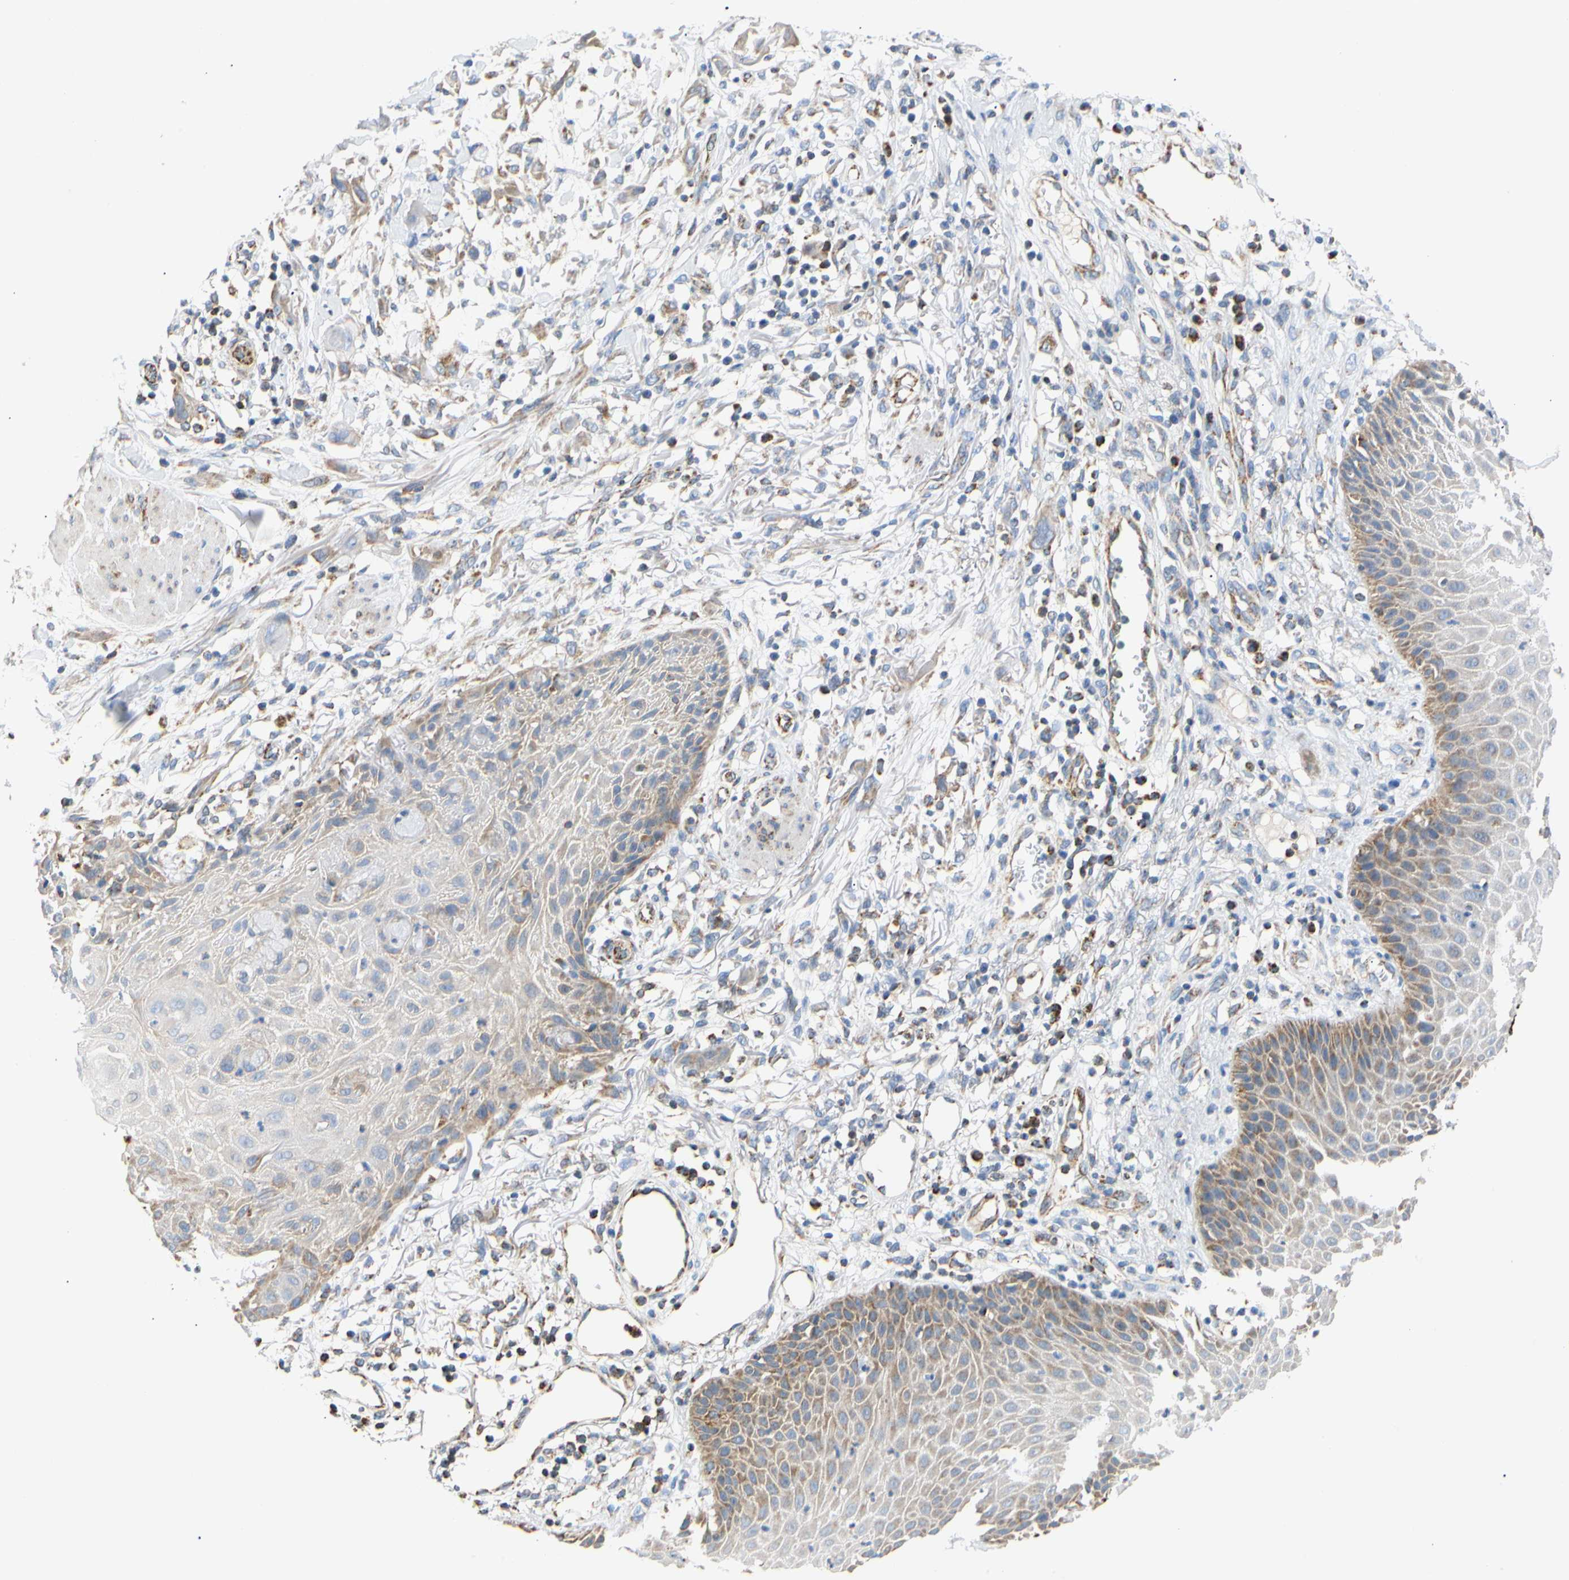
{"staining": {"intensity": "weak", "quantity": "<25%", "location": "cytoplasmic/membranous"}, "tissue": "skin cancer", "cell_type": "Tumor cells", "image_type": "cancer", "snomed": [{"axis": "morphology", "description": "Normal tissue, NOS"}, {"axis": "morphology", "description": "Squamous cell carcinoma, NOS"}, {"axis": "topography", "description": "Skin"}], "caption": "A high-resolution histopathology image shows IHC staining of squamous cell carcinoma (skin), which shows no significant expression in tumor cells.", "gene": "ACAT1", "patient": {"sex": "female", "age": 59}}